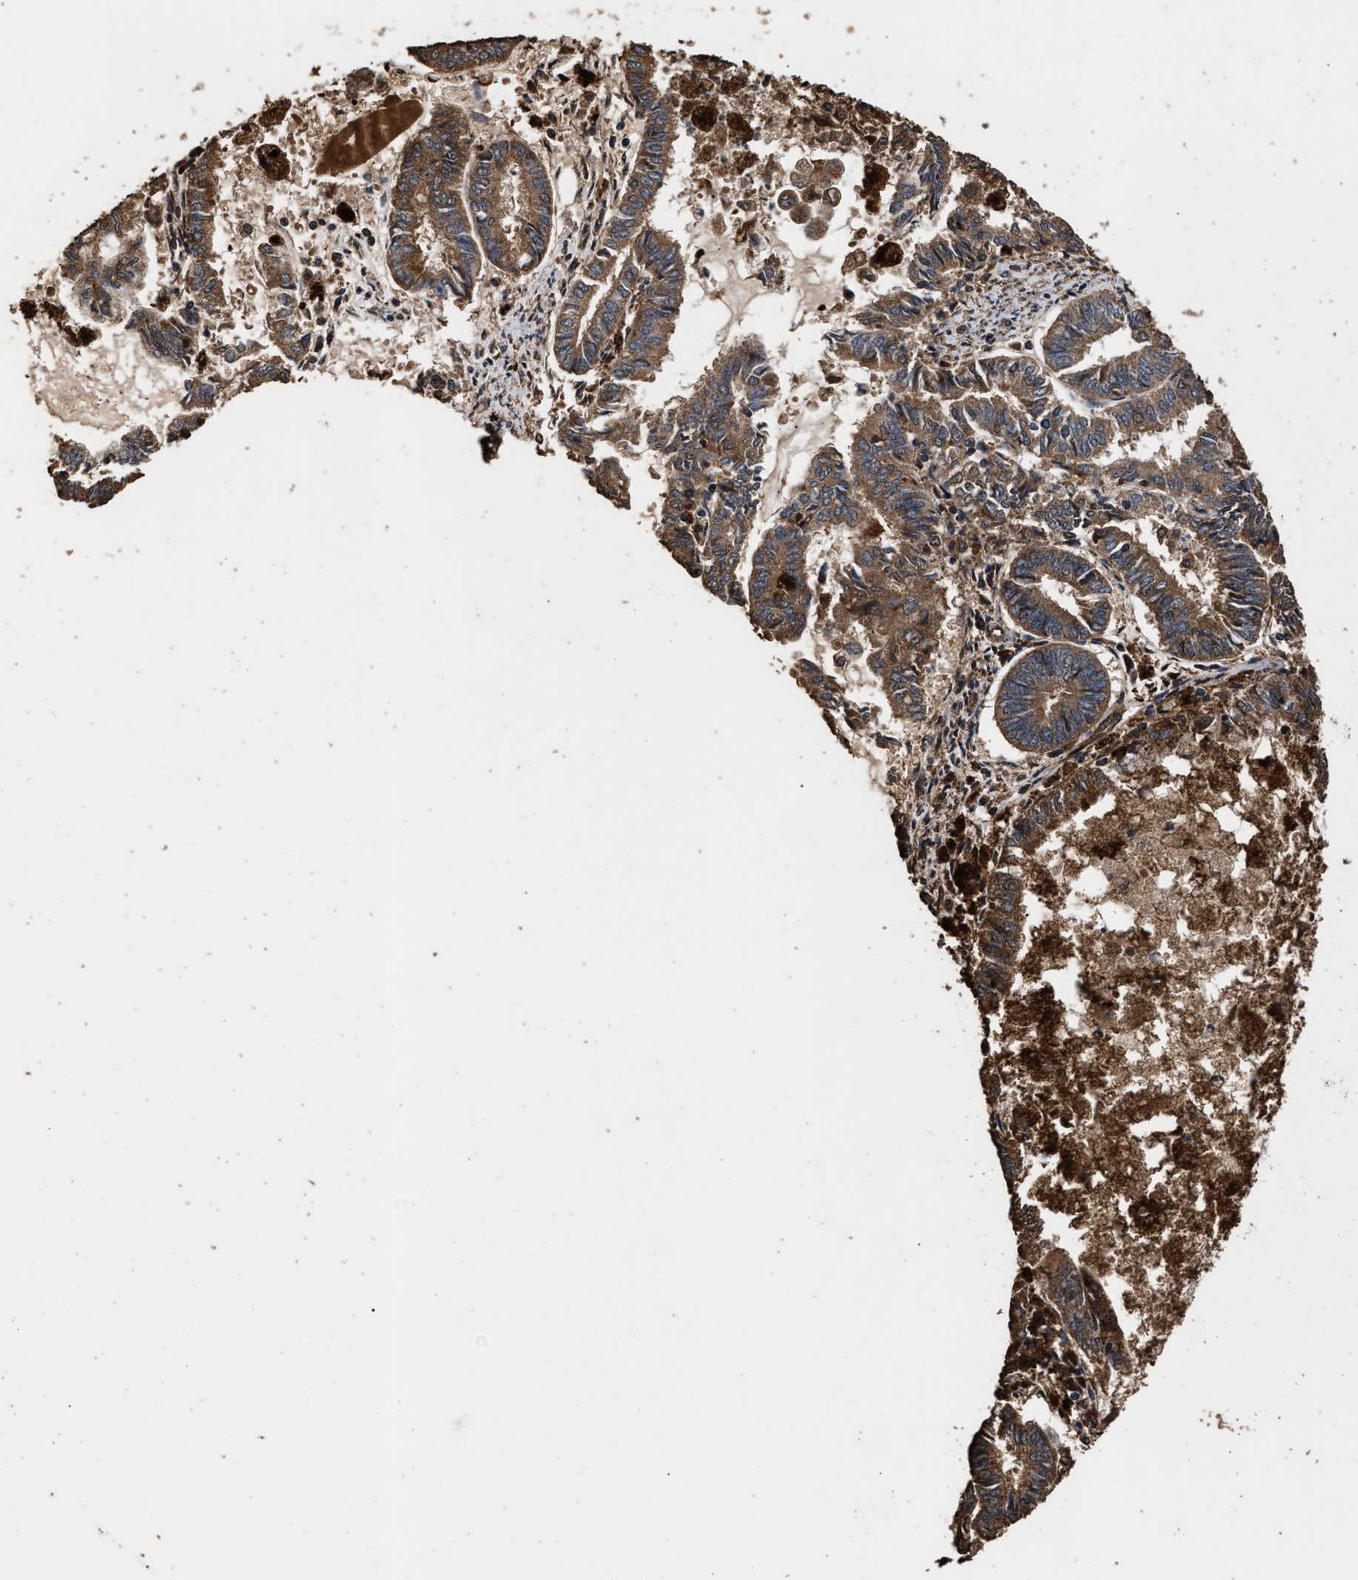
{"staining": {"intensity": "moderate", "quantity": ">75%", "location": "cytoplasmic/membranous"}, "tissue": "endometrial cancer", "cell_type": "Tumor cells", "image_type": "cancer", "snomed": [{"axis": "morphology", "description": "Adenocarcinoma, NOS"}, {"axis": "topography", "description": "Endometrium"}], "caption": "Immunohistochemical staining of human adenocarcinoma (endometrial) shows medium levels of moderate cytoplasmic/membranous protein positivity in approximately >75% of tumor cells. (brown staining indicates protein expression, while blue staining denotes nuclei).", "gene": "KYAT1", "patient": {"sex": "female", "age": 86}}